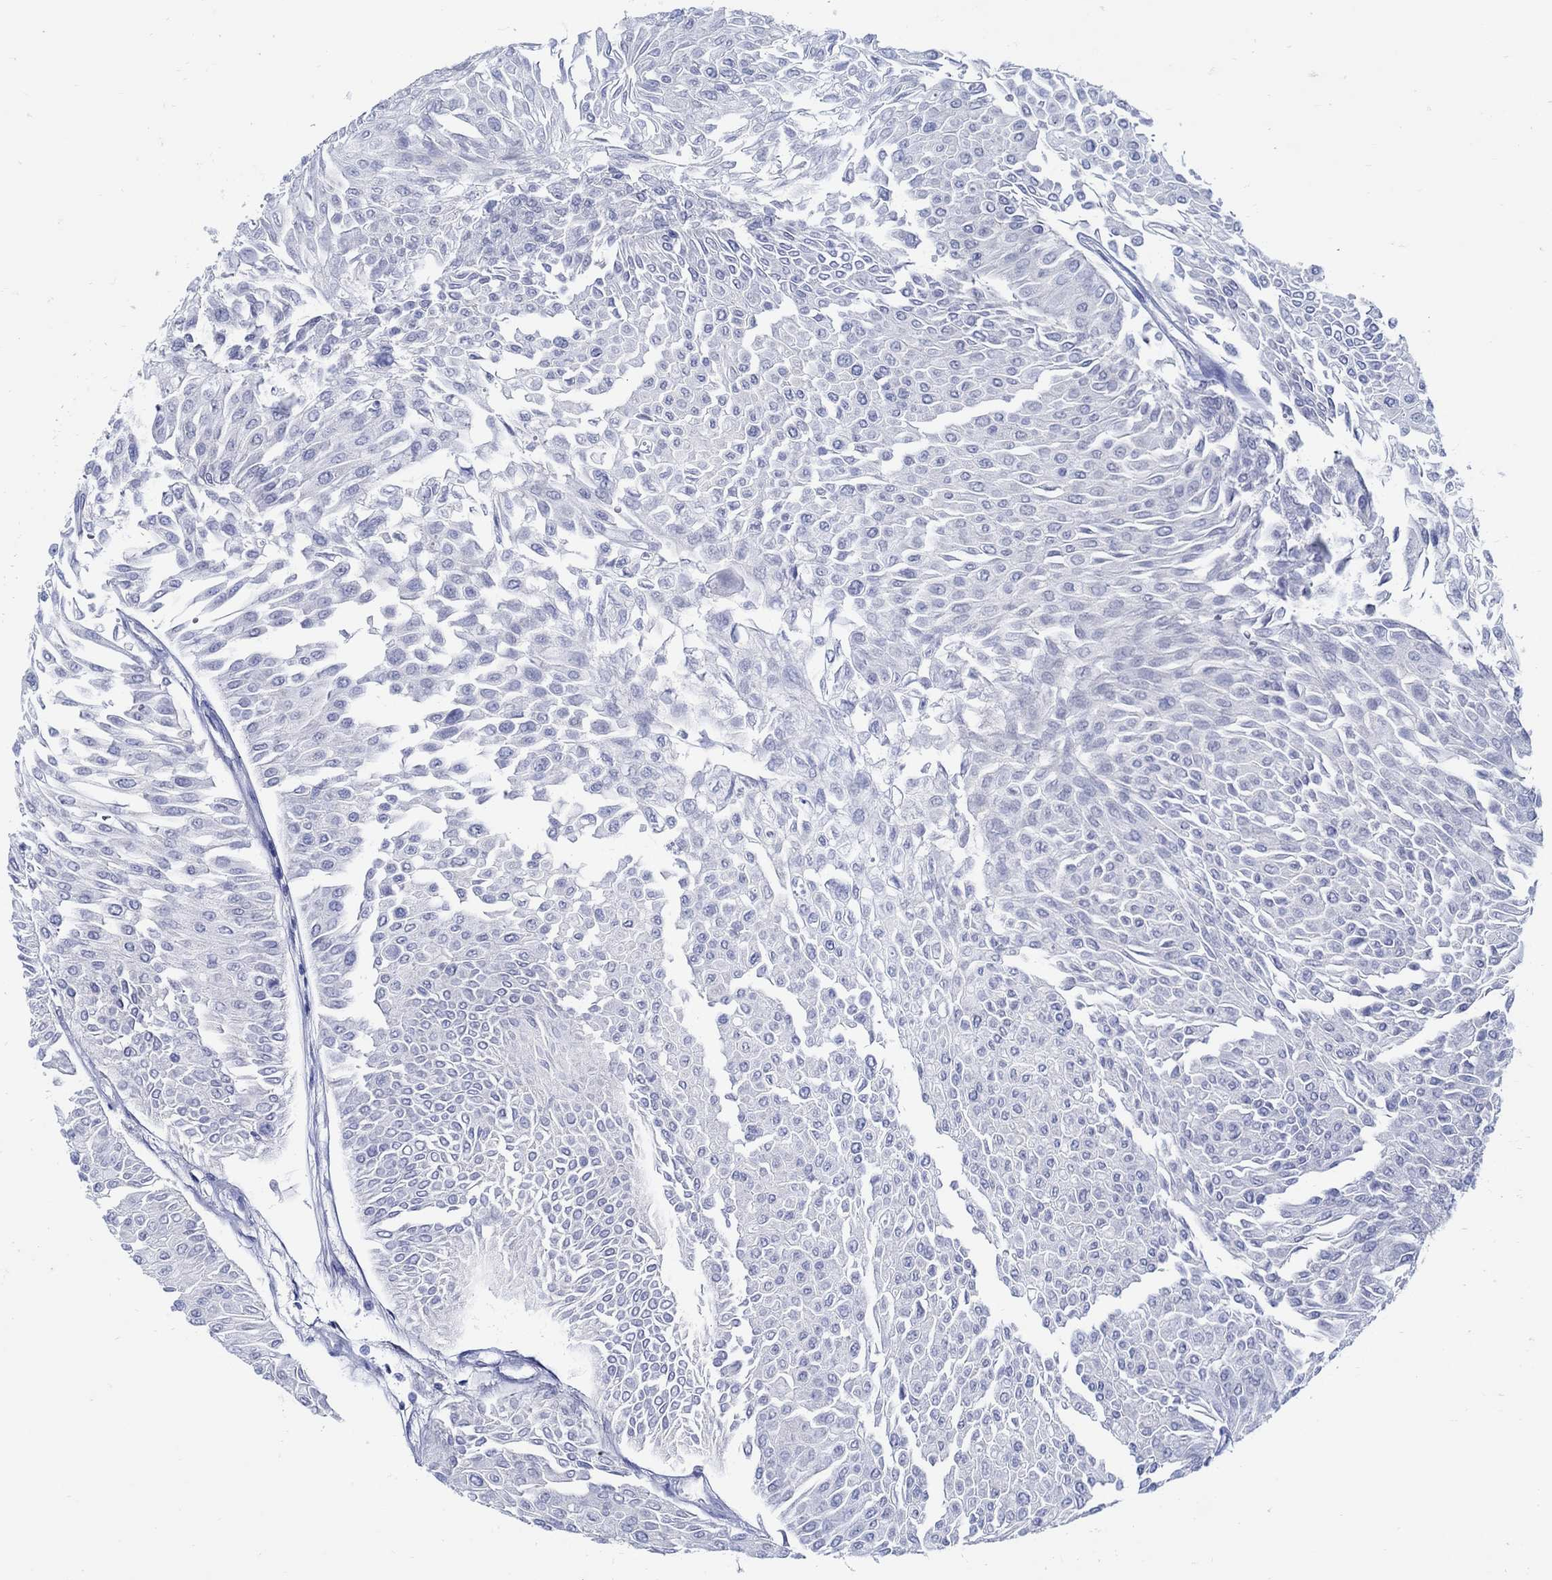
{"staining": {"intensity": "negative", "quantity": "none", "location": "none"}, "tissue": "urothelial cancer", "cell_type": "Tumor cells", "image_type": "cancer", "snomed": [{"axis": "morphology", "description": "Urothelial carcinoma, Low grade"}, {"axis": "topography", "description": "Urinary bladder"}], "caption": "The image reveals no staining of tumor cells in urothelial cancer.", "gene": "PAX9", "patient": {"sex": "male", "age": 67}}